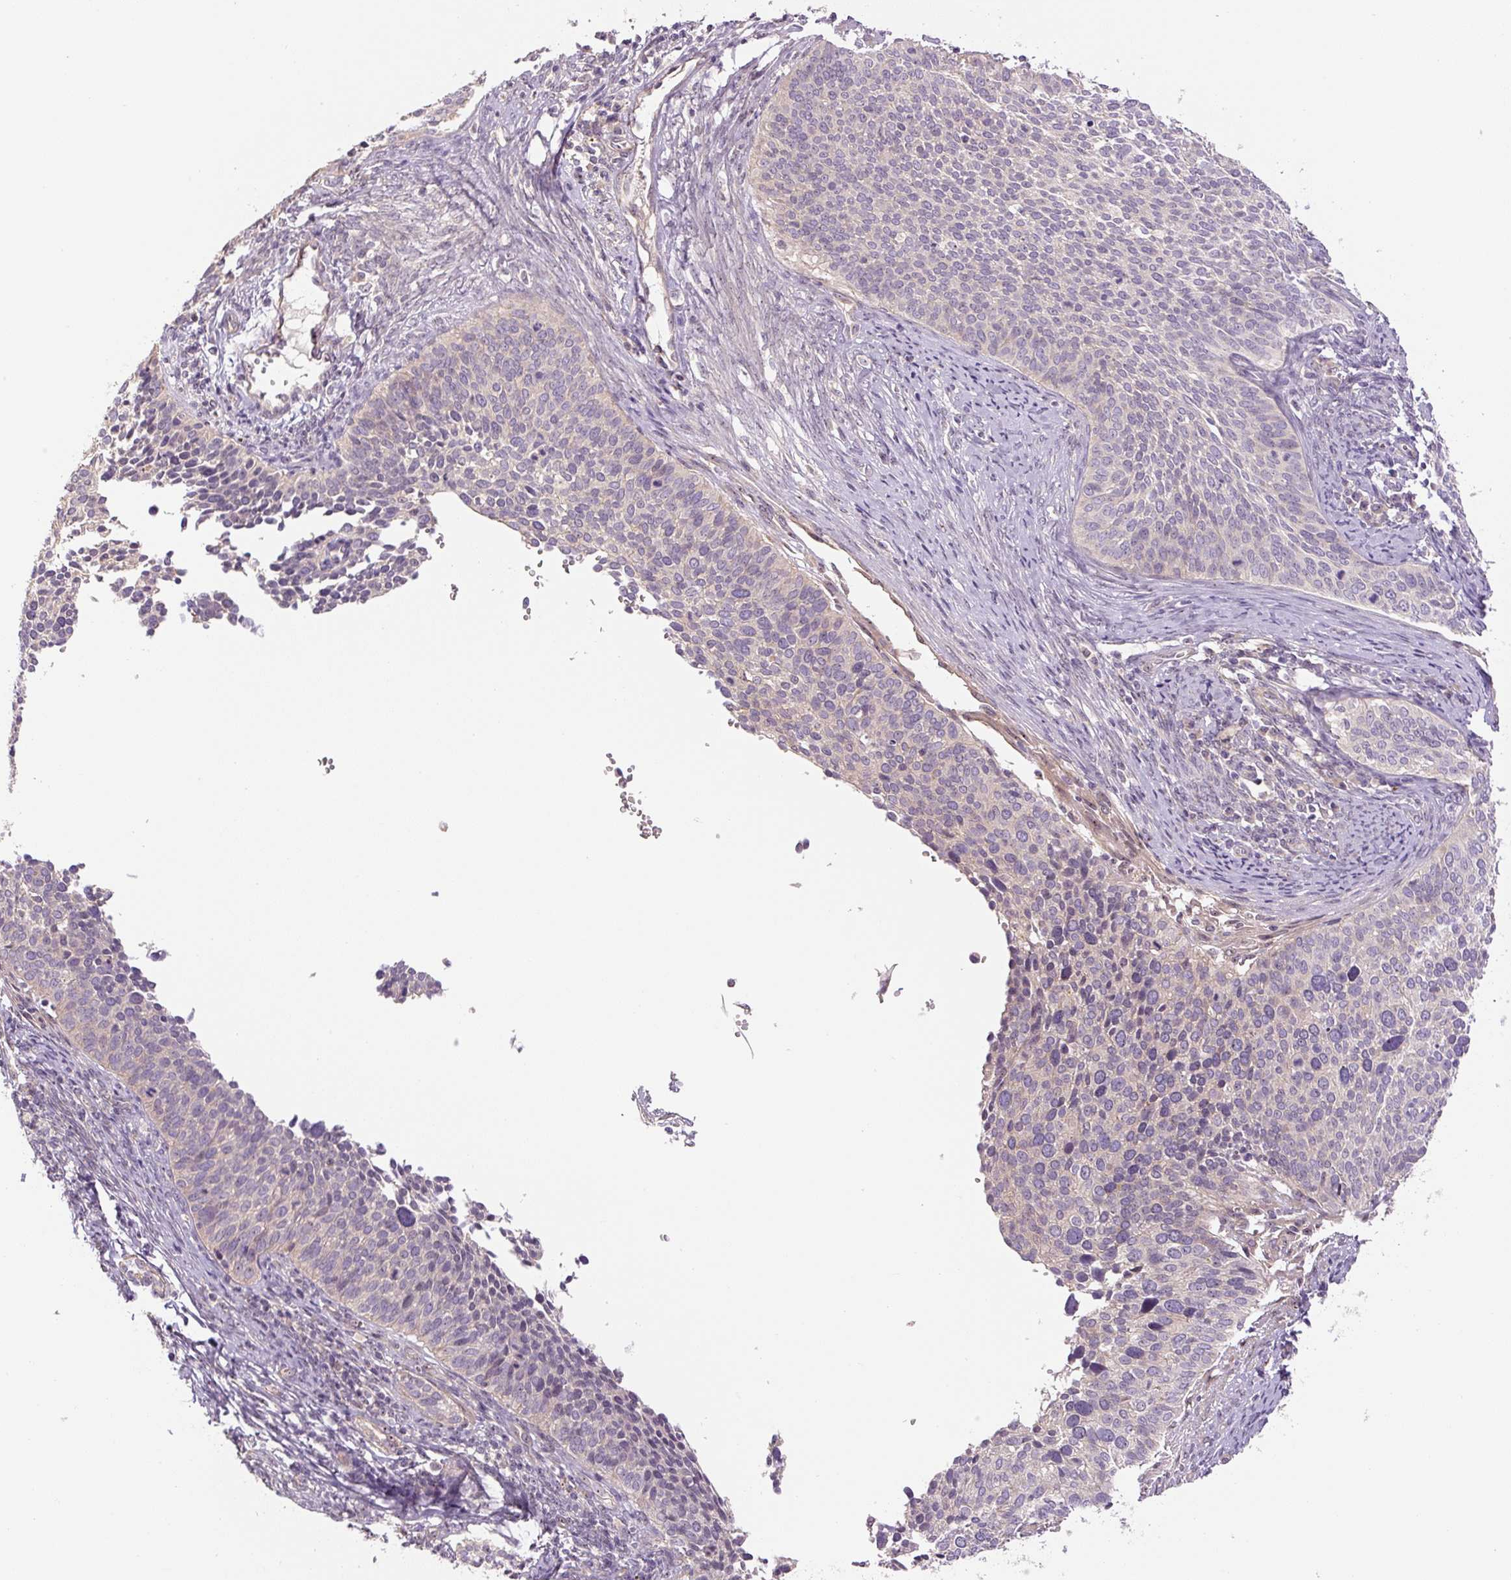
{"staining": {"intensity": "negative", "quantity": "none", "location": "none"}, "tissue": "cervical cancer", "cell_type": "Tumor cells", "image_type": "cancer", "snomed": [{"axis": "morphology", "description": "Squamous cell carcinoma, NOS"}, {"axis": "topography", "description": "Cervix"}], "caption": "Human cervical squamous cell carcinoma stained for a protein using IHC reveals no expression in tumor cells.", "gene": "TMEM151B", "patient": {"sex": "female", "age": 34}}